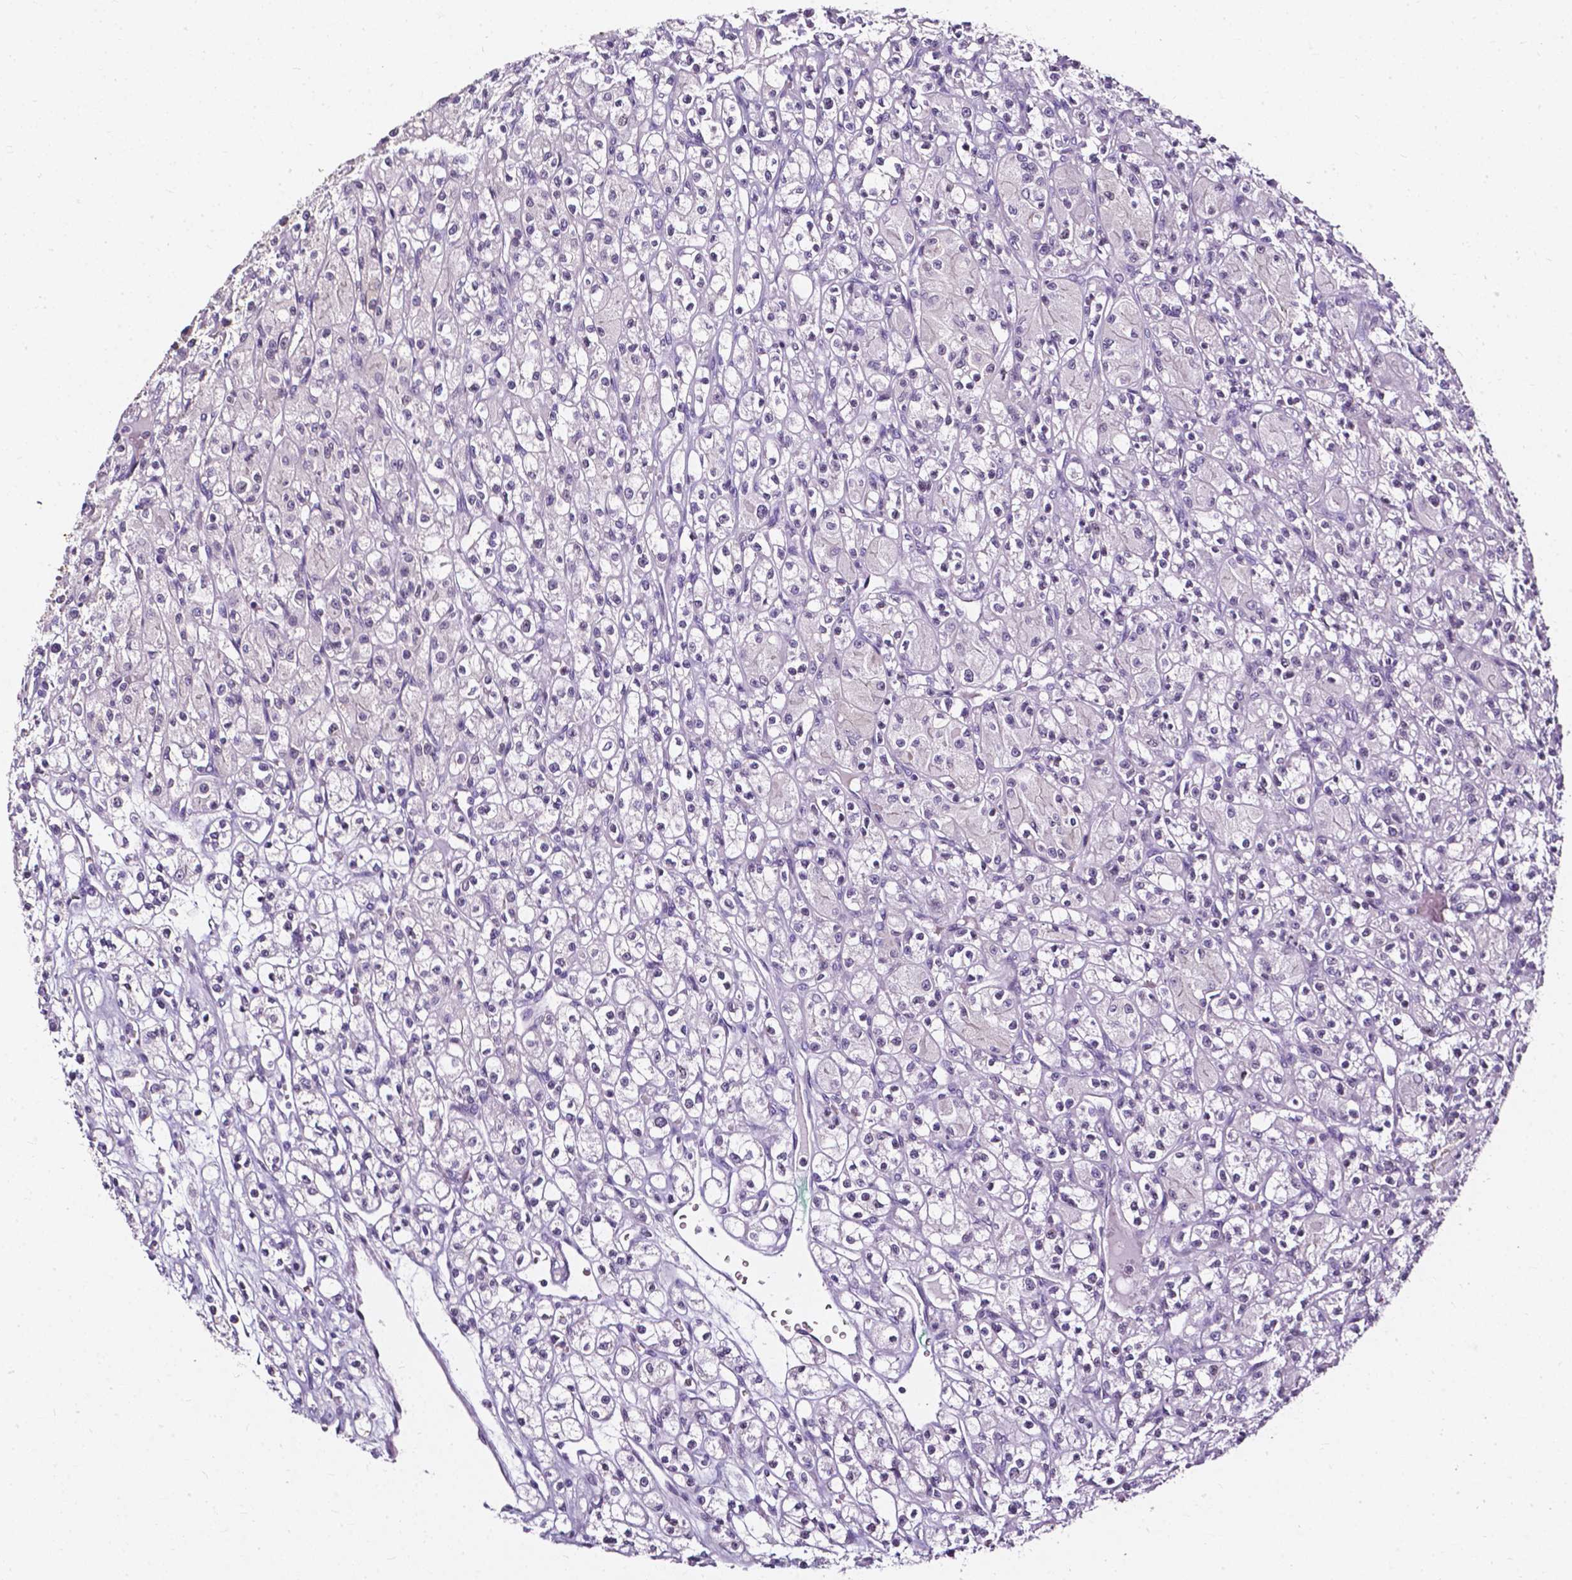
{"staining": {"intensity": "negative", "quantity": "none", "location": "none"}, "tissue": "renal cancer", "cell_type": "Tumor cells", "image_type": "cancer", "snomed": [{"axis": "morphology", "description": "Adenocarcinoma, NOS"}, {"axis": "topography", "description": "Kidney"}], "caption": "This is an immunohistochemistry (IHC) histopathology image of human renal cancer. There is no positivity in tumor cells.", "gene": "AKR1B10", "patient": {"sex": "female", "age": 70}}